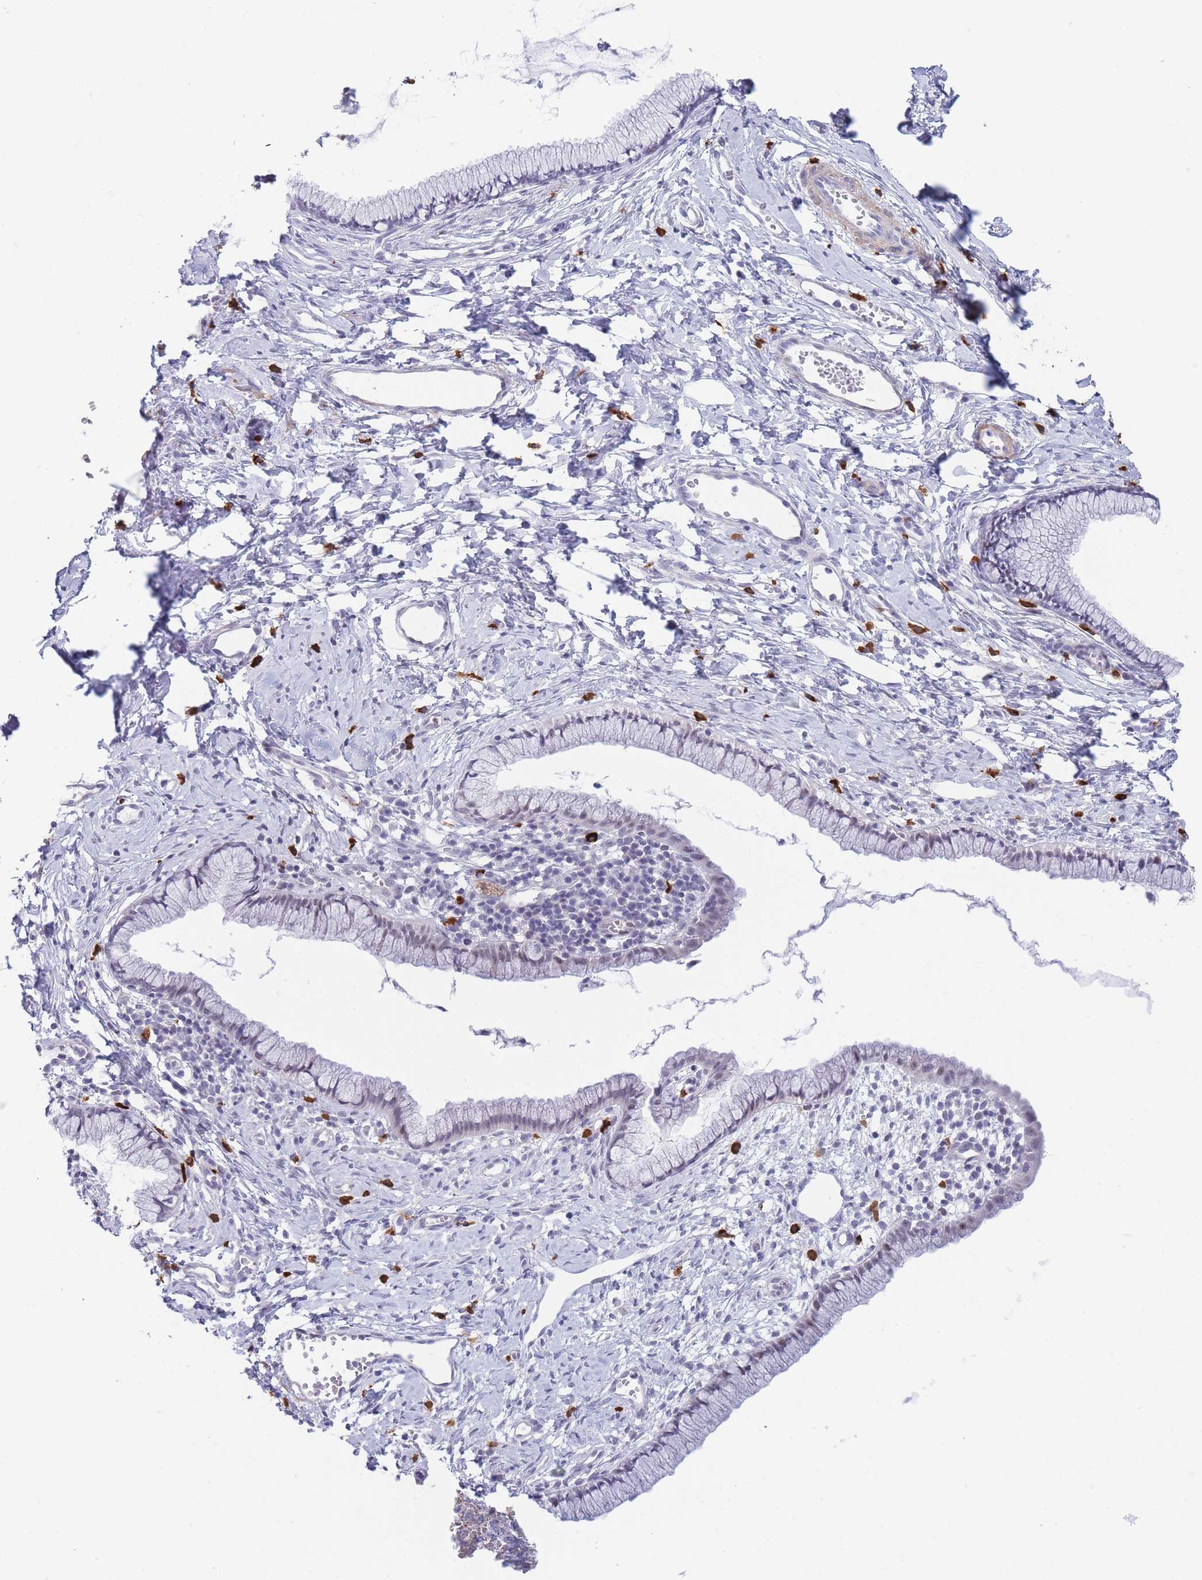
{"staining": {"intensity": "negative", "quantity": "none", "location": "none"}, "tissue": "cervix", "cell_type": "Glandular cells", "image_type": "normal", "snomed": [{"axis": "morphology", "description": "Normal tissue, NOS"}, {"axis": "topography", "description": "Cervix"}], "caption": "Cervix stained for a protein using IHC demonstrates no staining glandular cells.", "gene": "ASAP3", "patient": {"sex": "female", "age": 40}}